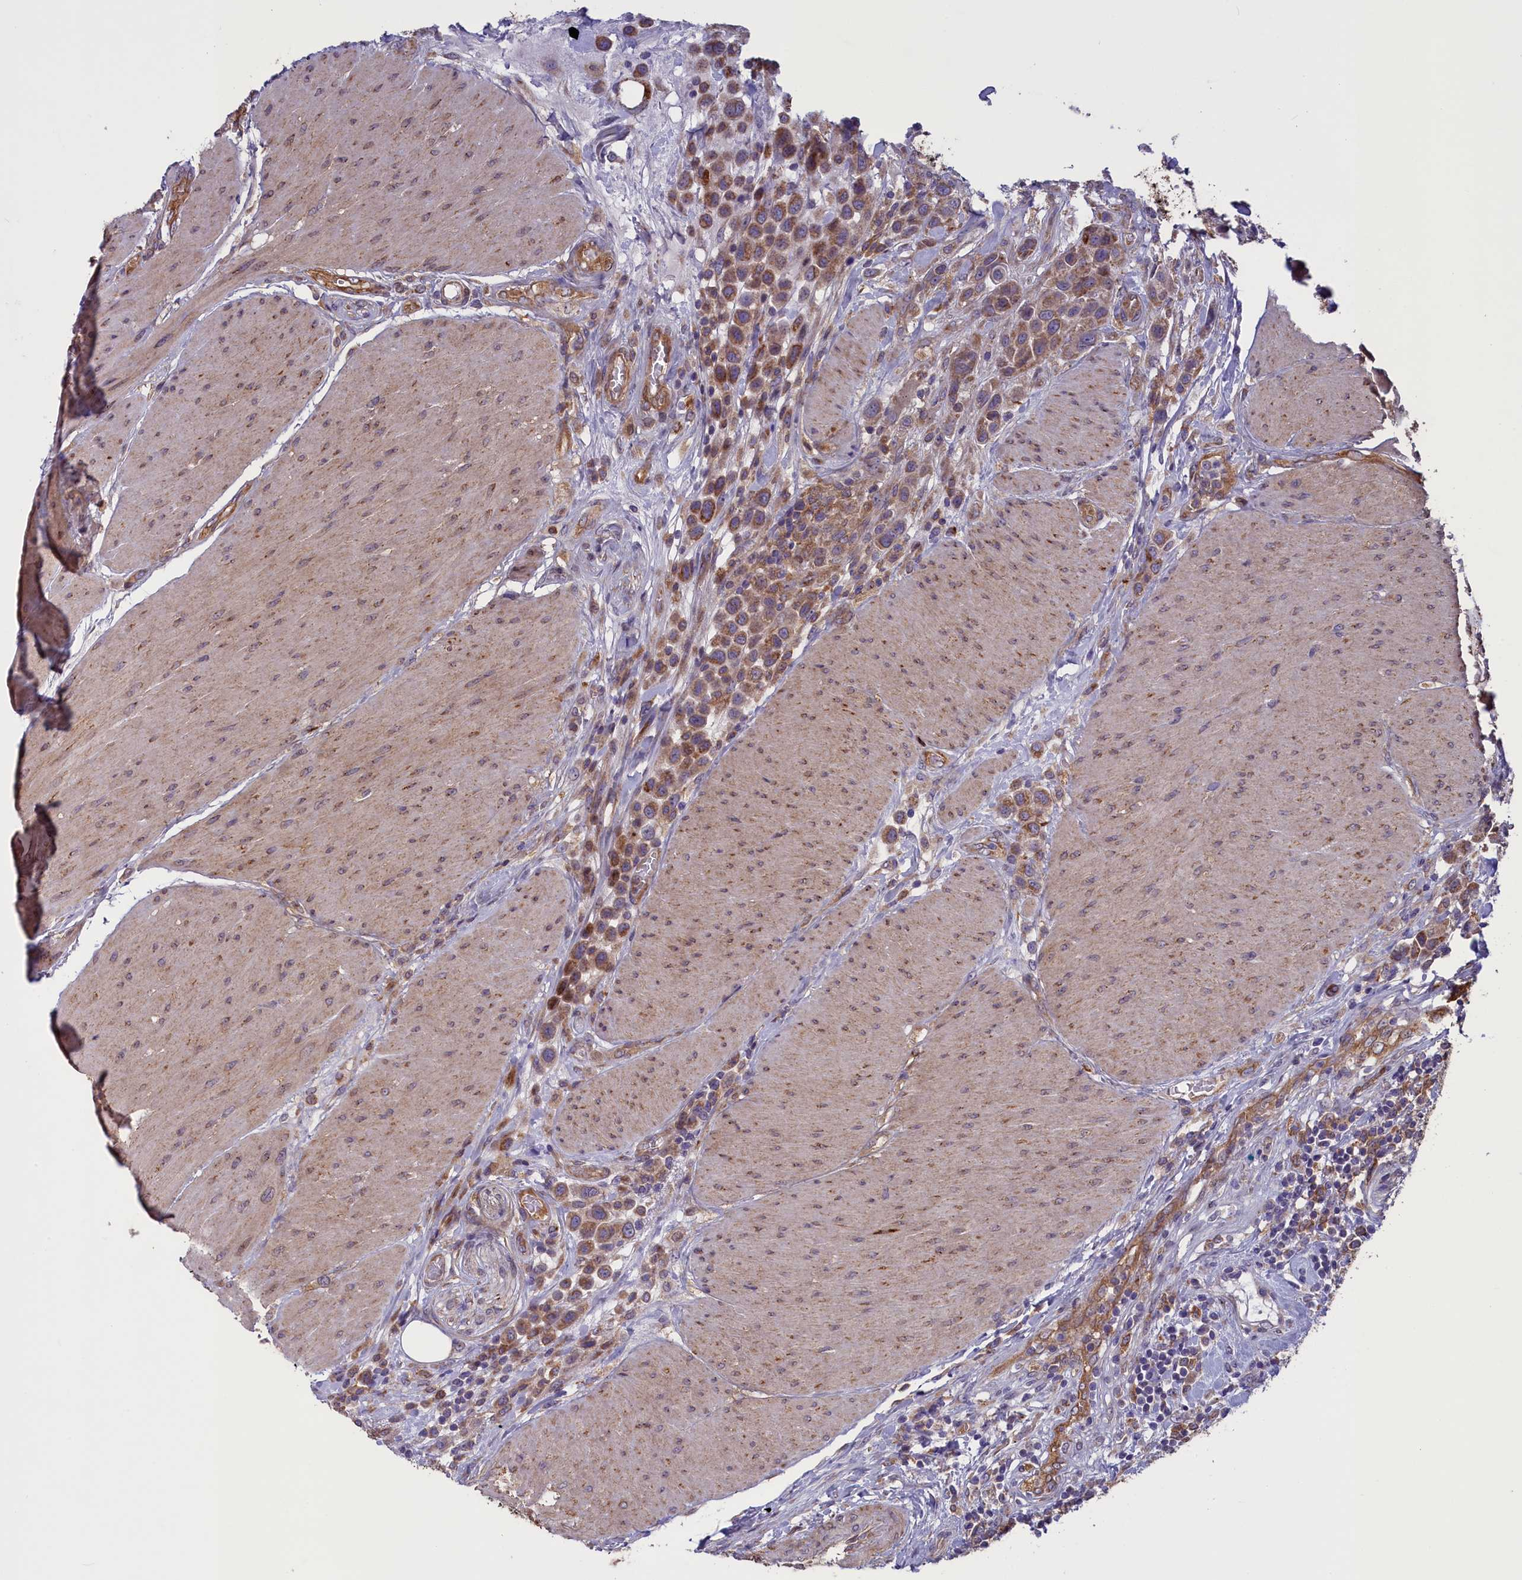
{"staining": {"intensity": "moderate", "quantity": ">75%", "location": "cytoplasmic/membranous"}, "tissue": "urothelial cancer", "cell_type": "Tumor cells", "image_type": "cancer", "snomed": [{"axis": "morphology", "description": "Urothelial carcinoma, High grade"}, {"axis": "topography", "description": "Urinary bladder"}], "caption": "Immunohistochemical staining of human urothelial cancer shows medium levels of moderate cytoplasmic/membranous expression in approximately >75% of tumor cells.", "gene": "ACAD8", "patient": {"sex": "male", "age": 50}}